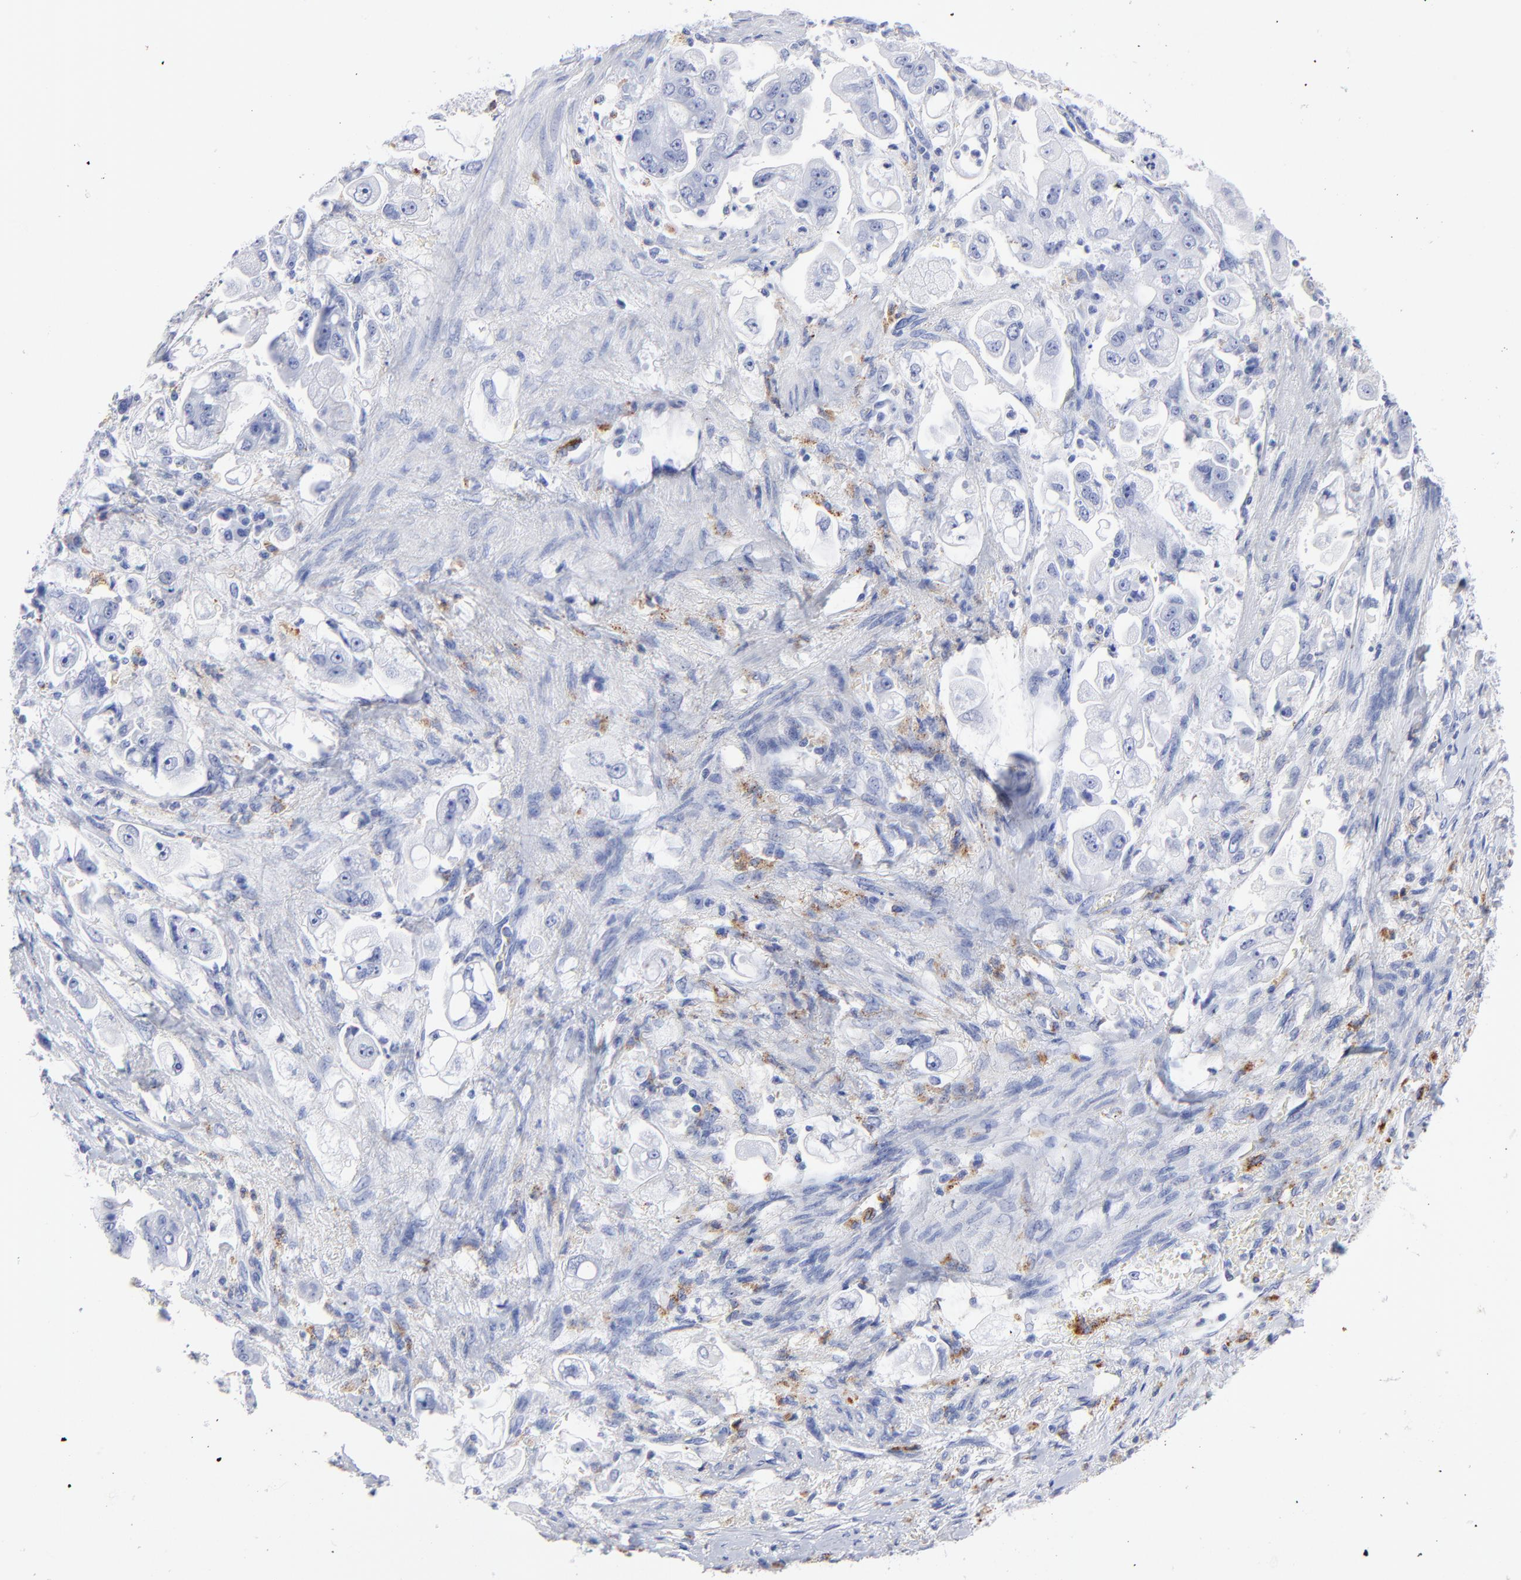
{"staining": {"intensity": "moderate", "quantity": "<25%", "location": "cytoplasmic/membranous"}, "tissue": "stomach cancer", "cell_type": "Tumor cells", "image_type": "cancer", "snomed": [{"axis": "morphology", "description": "Adenocarcinoma, NOS"}, {"axis": "topography", "description": "Stomach"}], "caption": "Immunohistochemistry (IHC) (DAB) staining of adenocarcinoma (stomach) displays moderate cytoplasmic/membranous protein positivity in approximately <25% of tumor cells. (DAB (3,3'-diaminobenzidine) IHC with brightfield microscopy, high magnification).", "gene": "CPVL", "patient": {"sex": "male", "age": 62}}